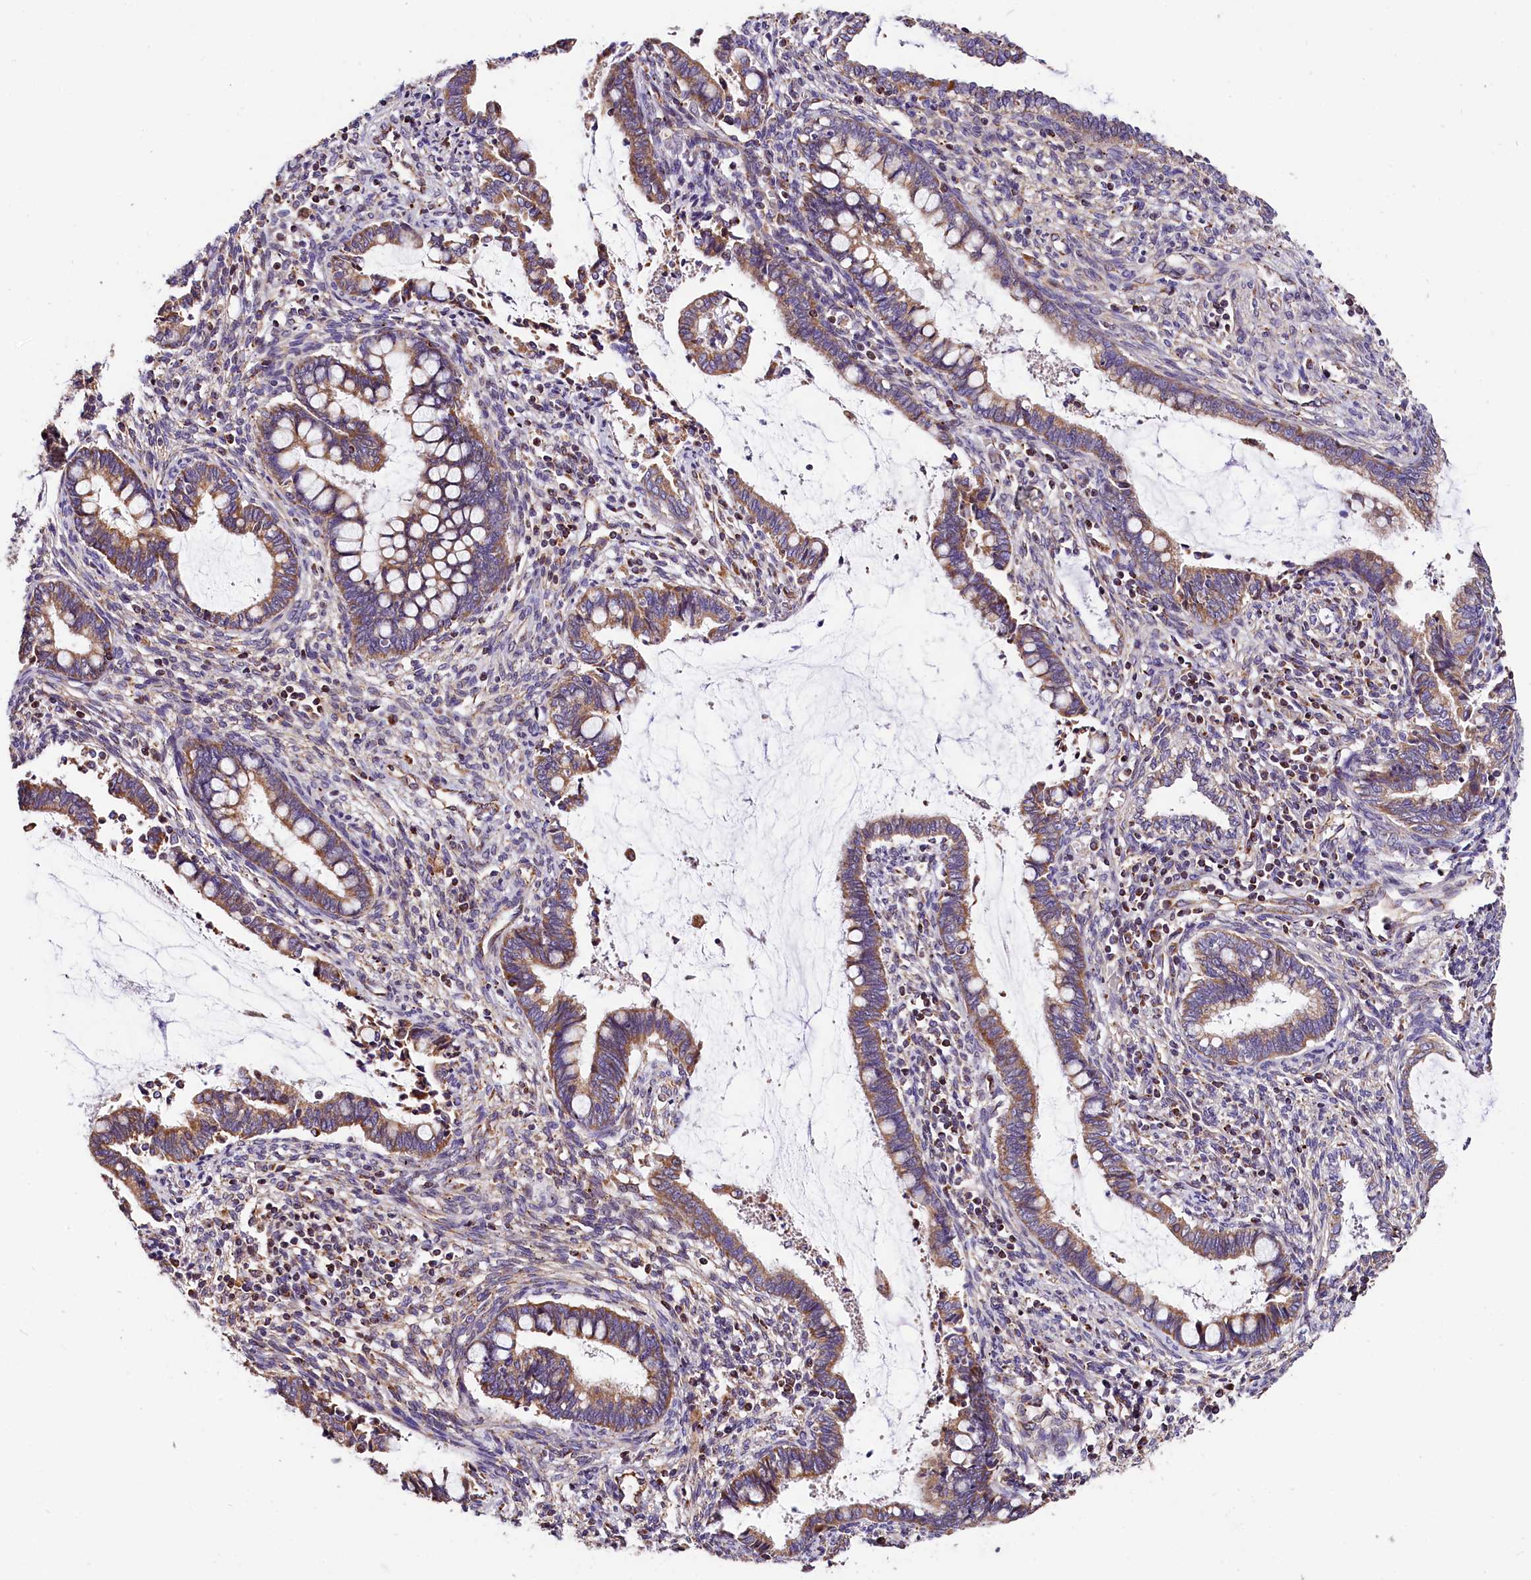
{"staining": {"intensity": "moderate", "quantity": ">75%", "location": "cytoplasmic/membranous"}, "tissue": "cervical cancer", "cell_type": "Tumor cells", "image_type": "cancer", "snomed": [{"axis": "morphology", "description": "Adenocarcinoma, NOS"}, {"axis": "topography", "description": "Cervix"}], "caption": "Immunohistochemistry photomicrograph of neoplastic tissue: cervical adenocarcinoma stained using immunohistochemistry displays medium levels of moderate protein expression localized specifically in the cytoplasmic/membranous of tumor cells, appearing as a cytoplasmic/membranous brown color.", "gene": "ACAA2", "patient": {"sex": "female", "age": 44}}